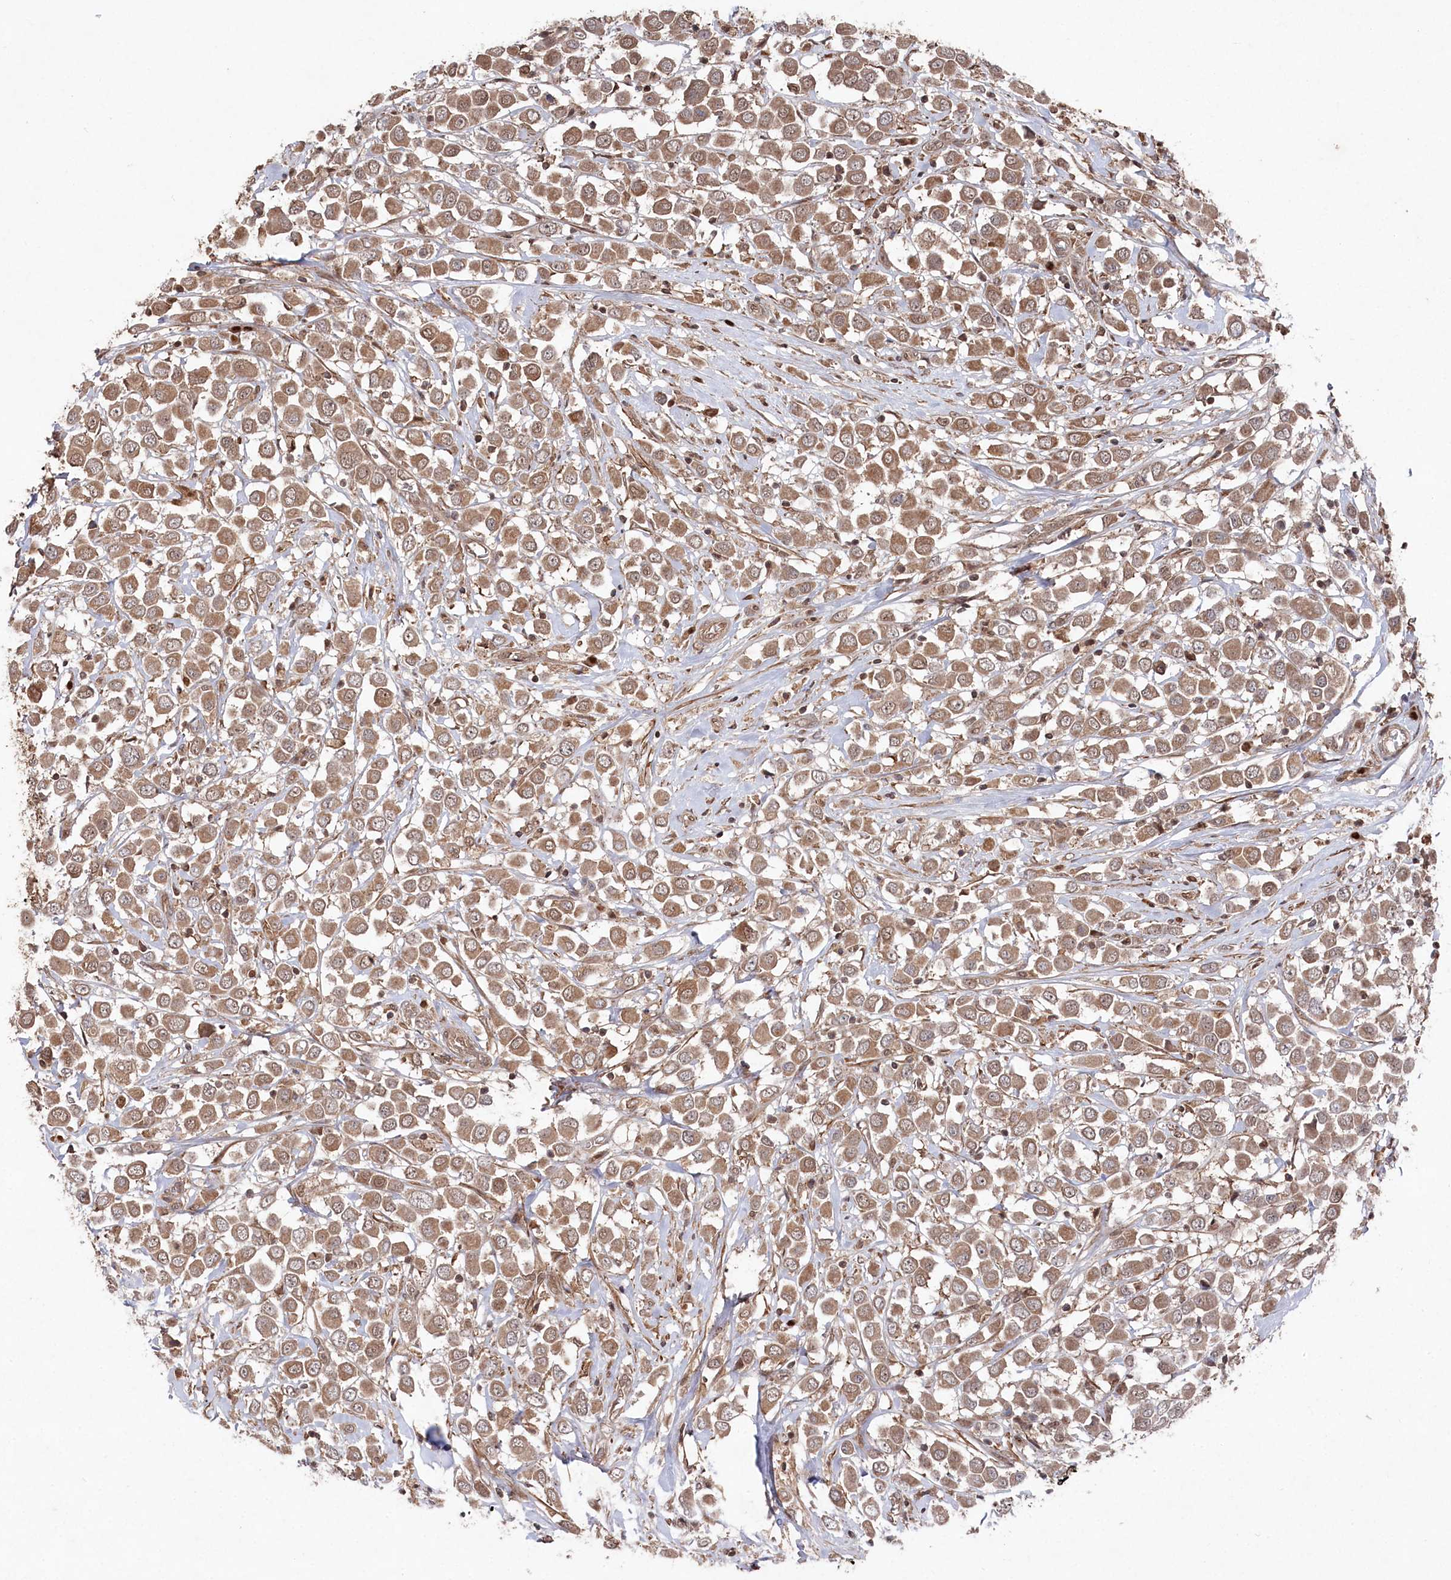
{"staining": {"intensity": "moderate", "quantity": ">75%", "location": "cytoplasmic/membranous"}, "tissue": "breast cancer", "cell_type": "Tumor cells", "image_type": "cancer", "snomed": [{"axis": "morphology", "description": "Duct carcinoma"}, {"axis": "topography", "description": "Breast"}], "caption": "A medium amount of moderate cytoplasmic/membranous positivity is identified in approximately >75% of tumor cells in breast cancer (infiltrating ductal carcinoma) tissue.", "gene": "BORCS7", "patient": {"sex": "female", "age": 61}}